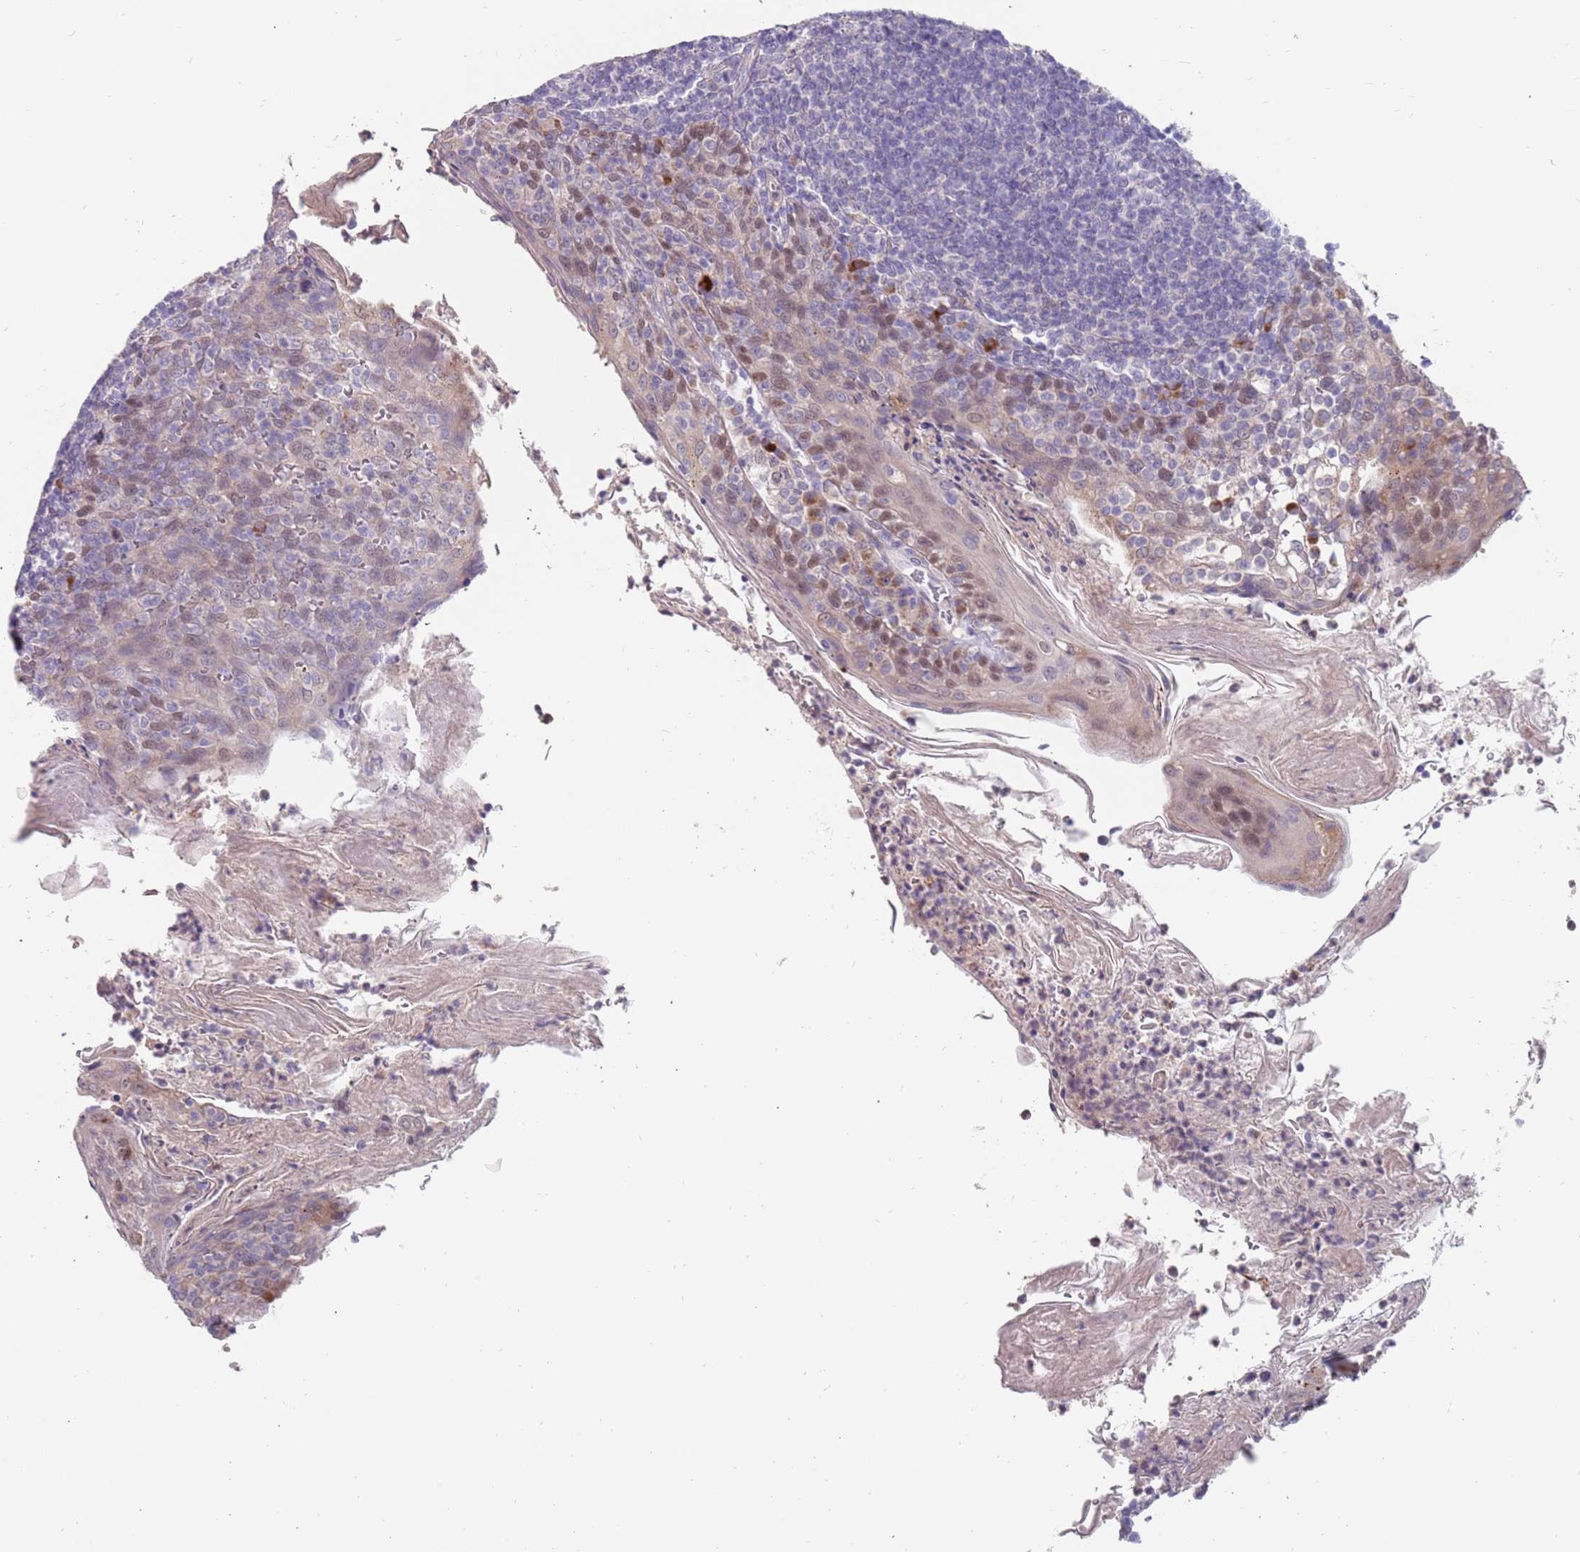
{"staining": {"intensity": "negative", "quantity": "none", "location": "none"}, "tissue": "tonsil", "cell_type": "Germinal center cells", "image_type": "normal", "snomed": [{"axis": "morphology", "description": "Normal tissue, NOS"}, {"axis": "topography", "description": "Tonsil"}], "caption": "IHC of normal human tonsil exhibits no staining in germinal center cells.", "gene": "ZNF746", "patient": {"sex": "female", "age": 10}}